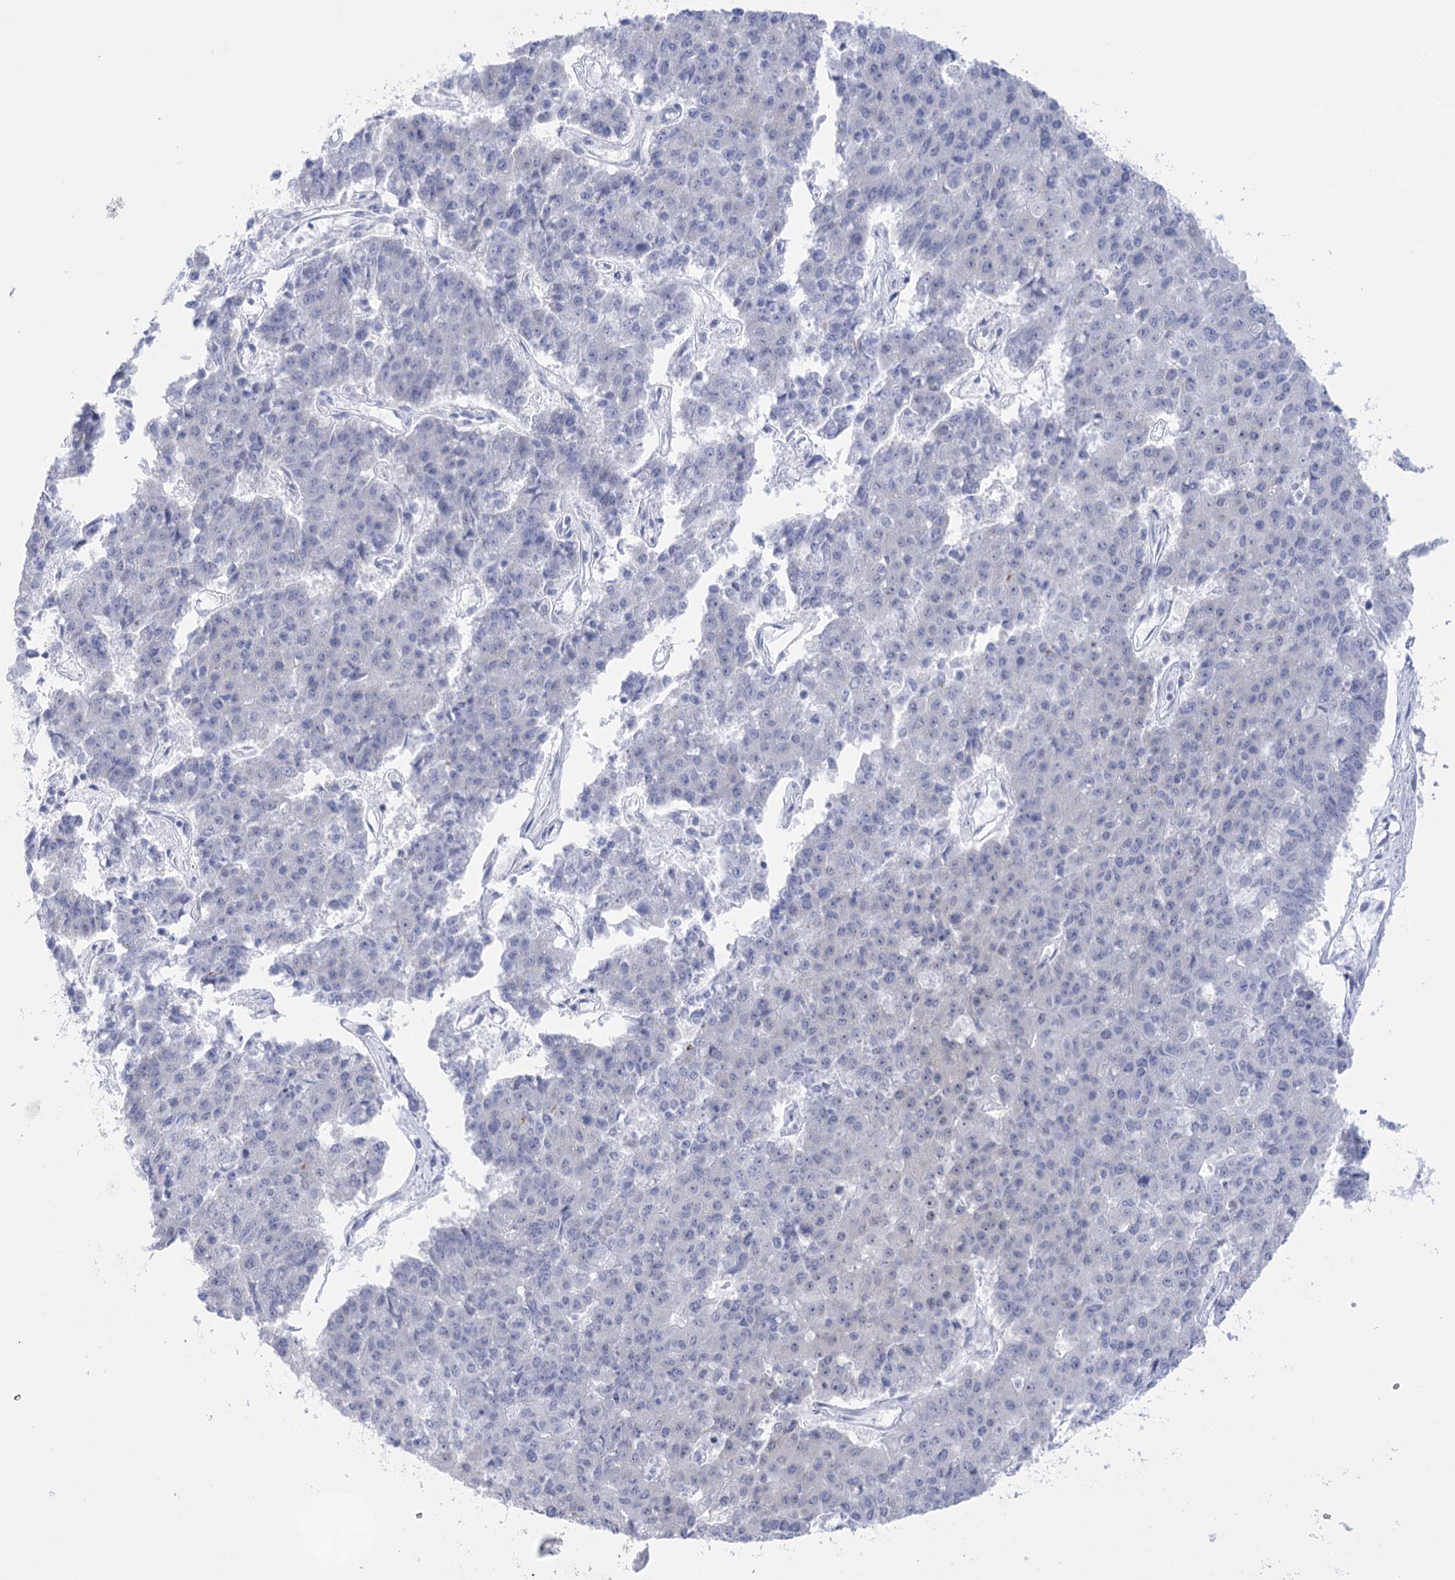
{"staining": {"intensity": "negative", "quantity": "none", "location": "none"}, "tissue": "pancreatic cancer", "cell_type": "Tumor cells", "image_type": "cancer", "snomed": [{"axis": "morphology", "description": "Adenocarcinoma, NOS"}, {"axis": "topography", "description": "Pancreas"}], "caption": "Tumor cells show no significant protein expression in pancreatic cancer.", "gene": "HORMAD1", "patient": {"sex": "male", "age": 50}}